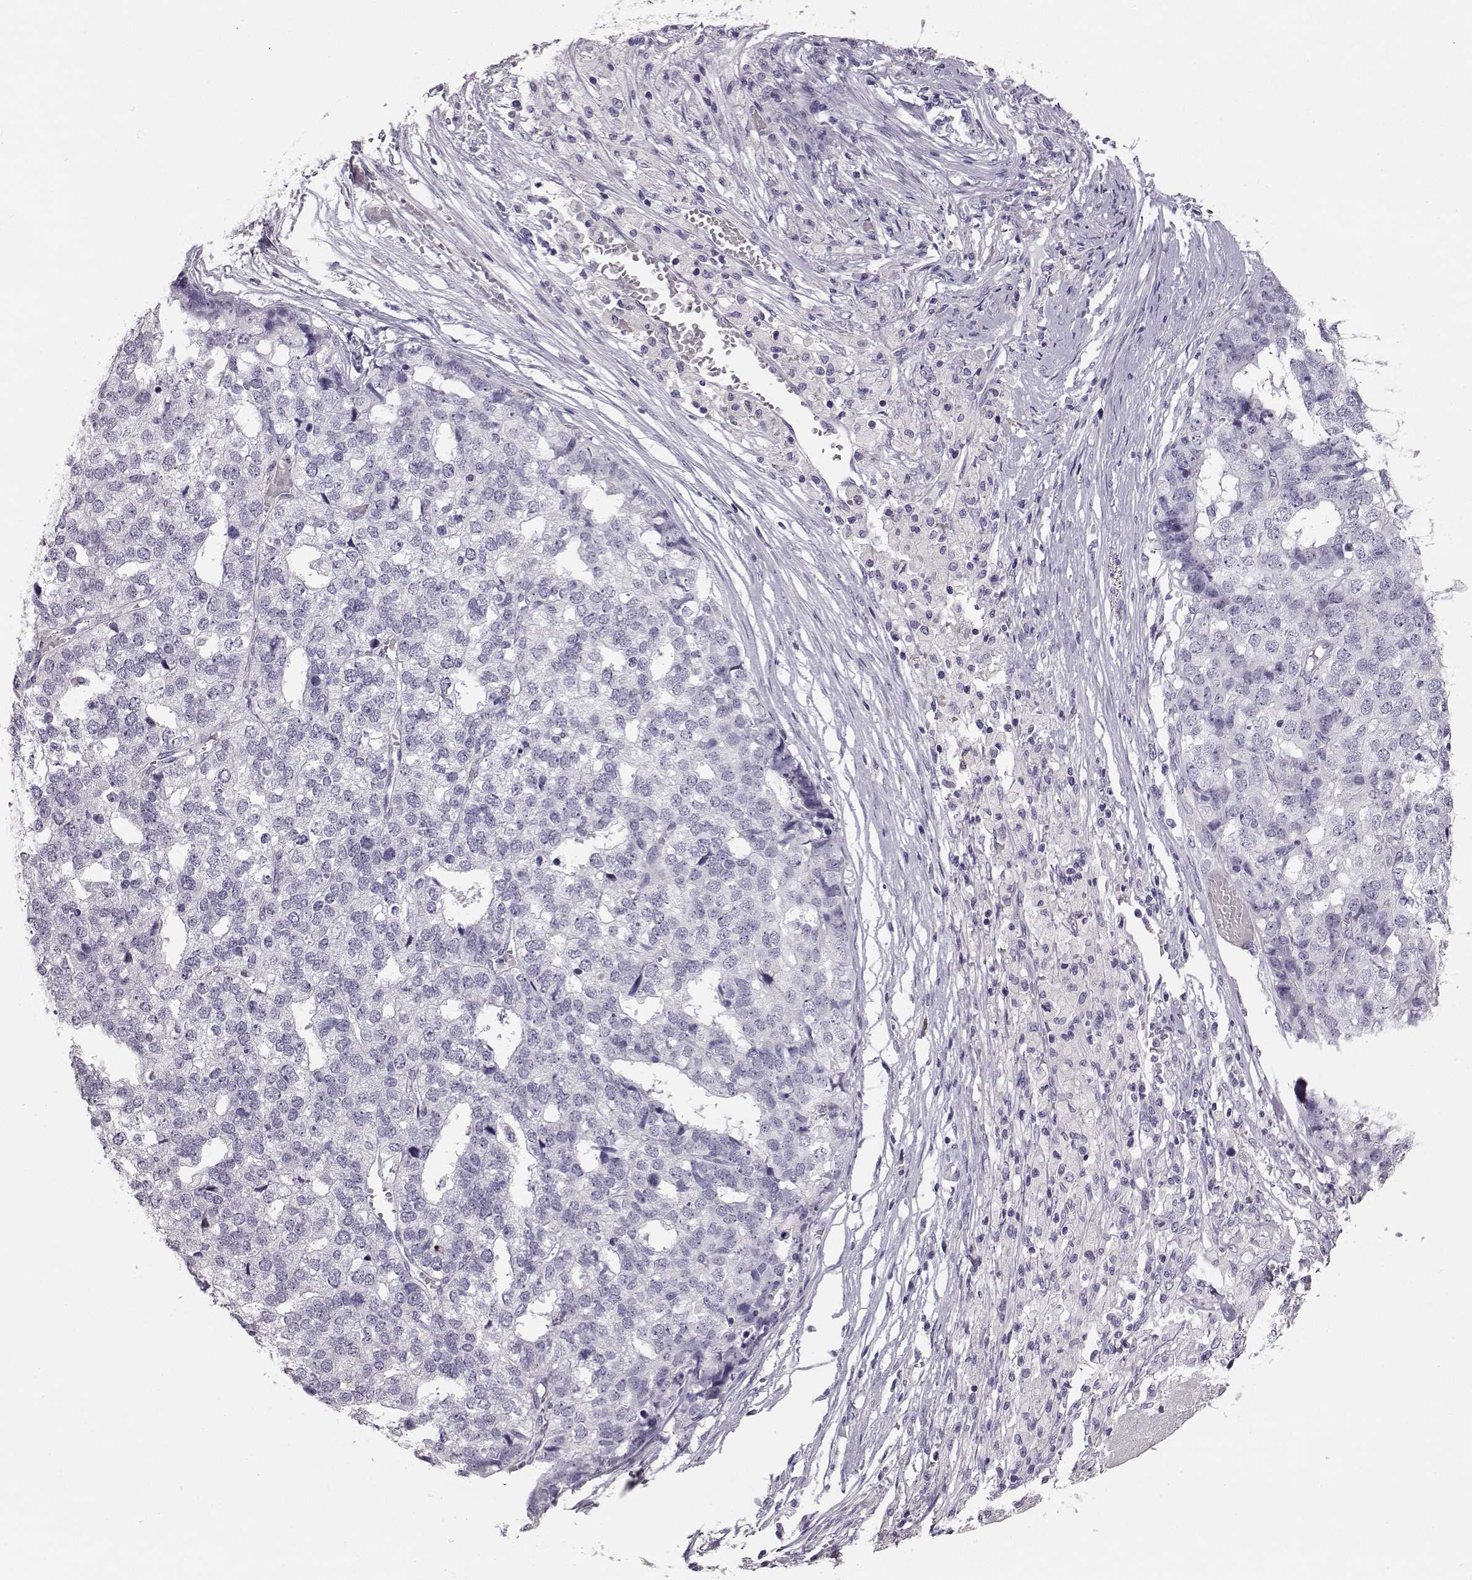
{"staining": {"intensity": "negative", "quantity": "none", "location": "none"}, "tissue": "stomach cancer", "cell_type": "Tumor cells", "image_type": "cancer", "snomed": [{"axis": "morphology", "description": "Adenocarcinoma, NOS"}, {"axis": "topography", "description": "Stomach"}], "caption": "High power microscopy histopathology image of an immunohistochemistry (IHC) image of stomach cancer, revealing no significant expression in tumor cells.", "gene": "NPTXR", "patient": {"sex": "male", "age": 69}}